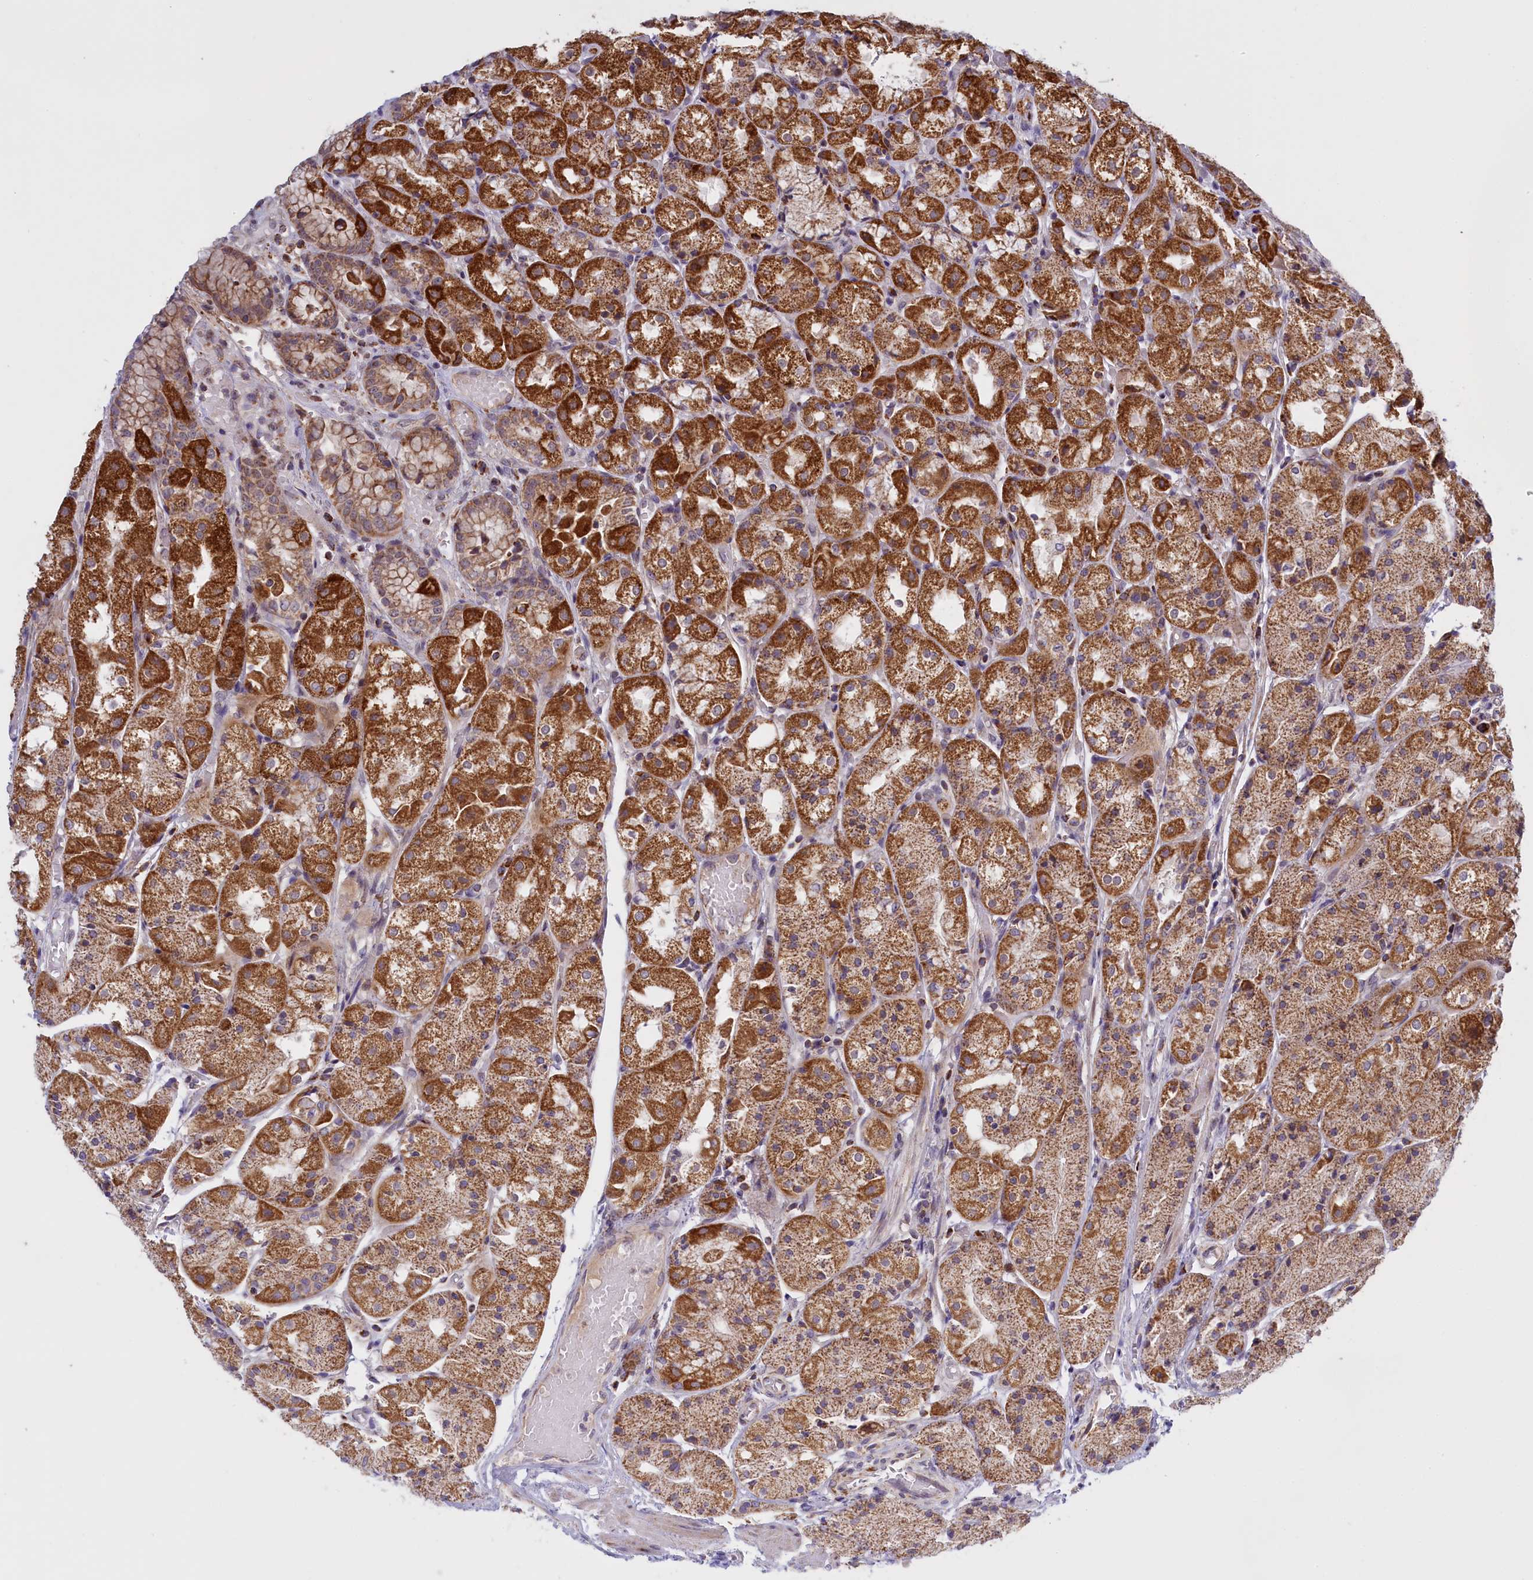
{"staining": {"intensity": "strong", "quantity": "25%-75%", "location": "cytoplasmic/membranous,nuclear"}, "tissue": "stomach", "cell_type": "Glandular cells", "image_type": "normal", "snomed": [{"axis": "morphology", "description": "Normal tissue, NOS"}, {"axis": "topography", "description": "Stomach, upper"}], "caption": "Protein expression analysis of normal human stomach reveals strong cytoplasmic/membranous,nuclear positivity in about 25%-75% of glandular cells.", "gene": "FAM149B1", "patient": {"sex": "male", "age": 72}}